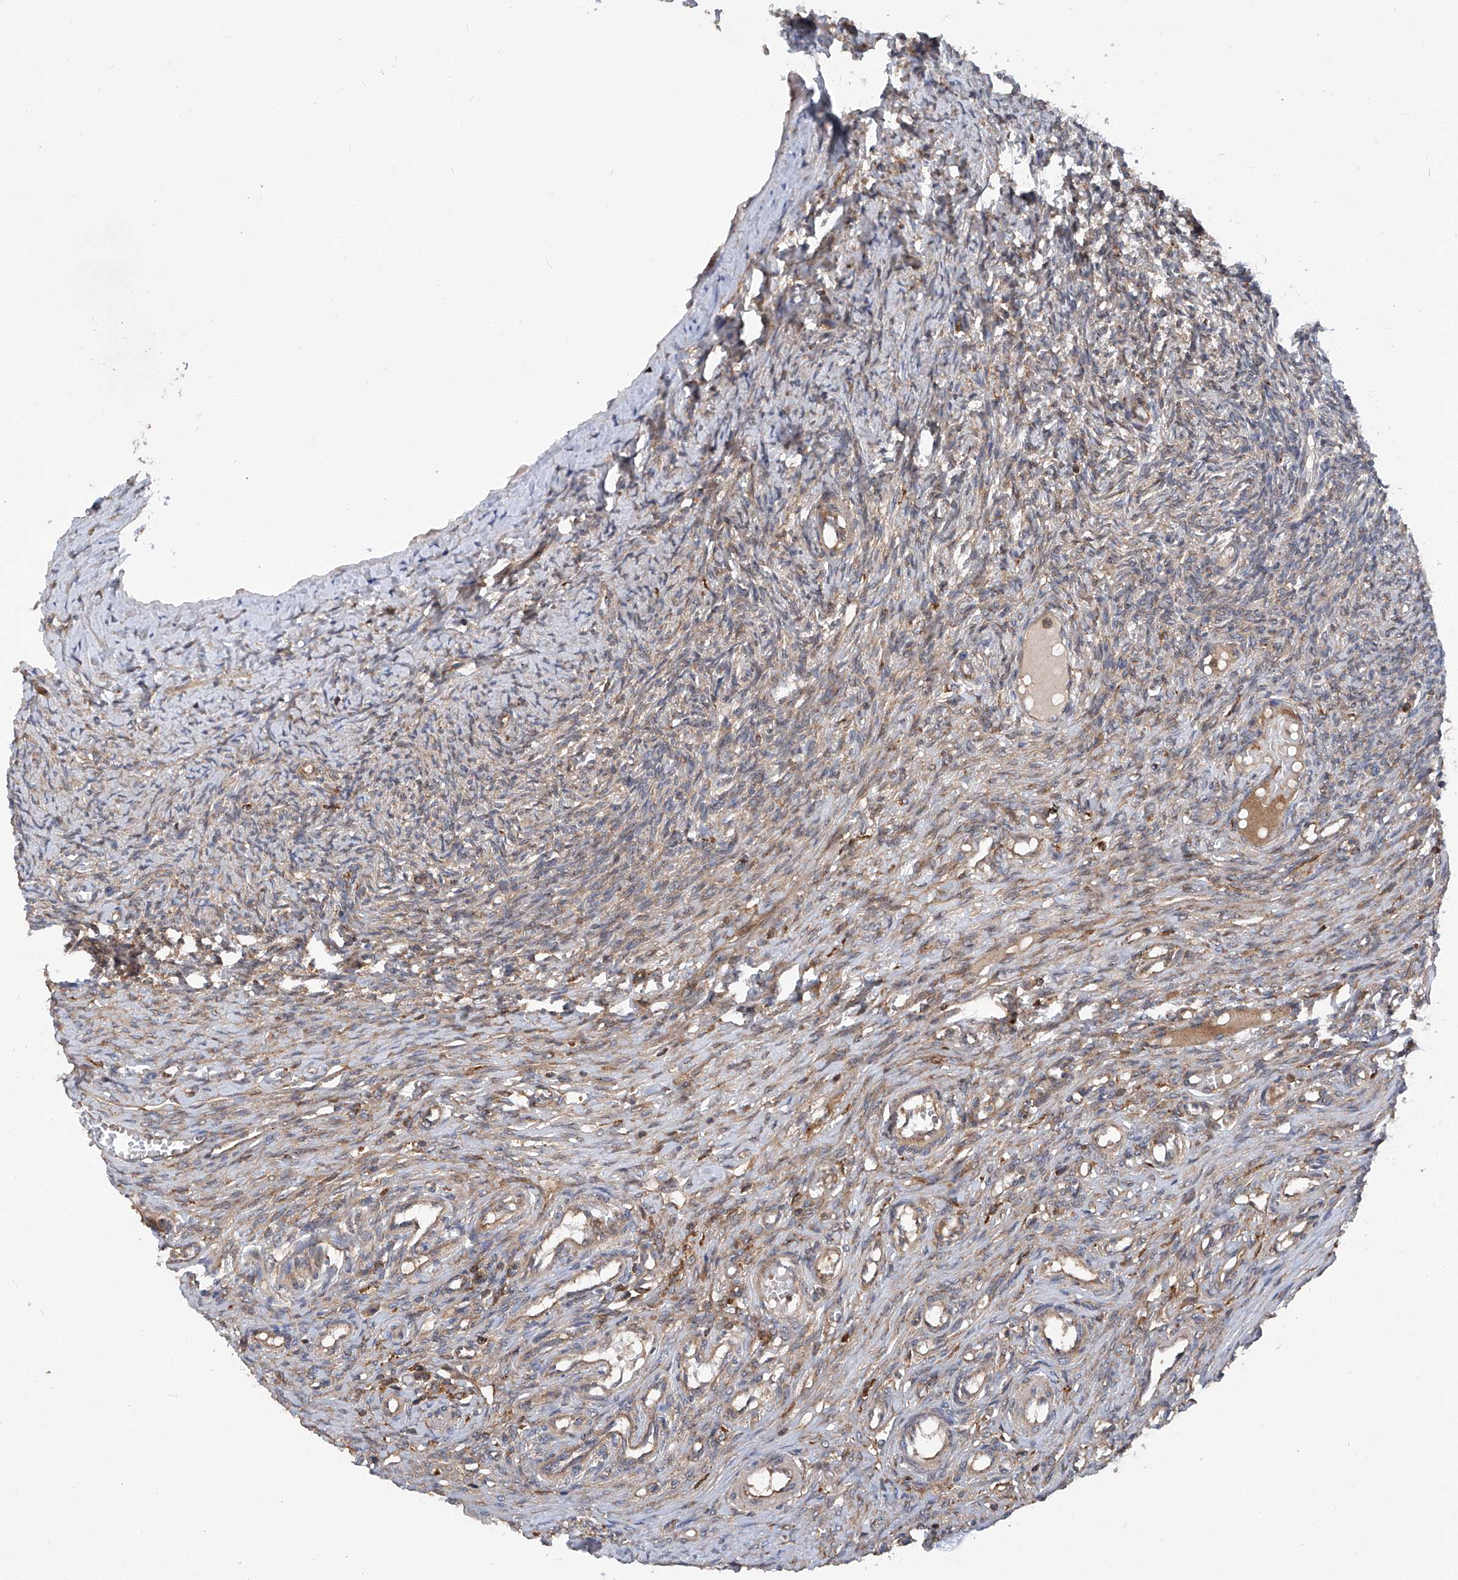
{"staining": {"intensity": "strong", "quantity": ">75%", "location": "cytoplasmic/membranous"}, "tissue": "ovary", "cell_type": "Follicle cells", "image_type": "normal", "snomed": [{"axis": "morphology", "description": "Adenocarcinoma, NOS"}, {"axis": "topography", "description": "Endometrium"}], "caption": "The photomicrograph shows a brown stain indicating the presence of a protein in the cytoplasmic/membranous of follicle cells in ovary.", "gene": "SMAP1", "patient": {"sex": "female", "age": 32}}